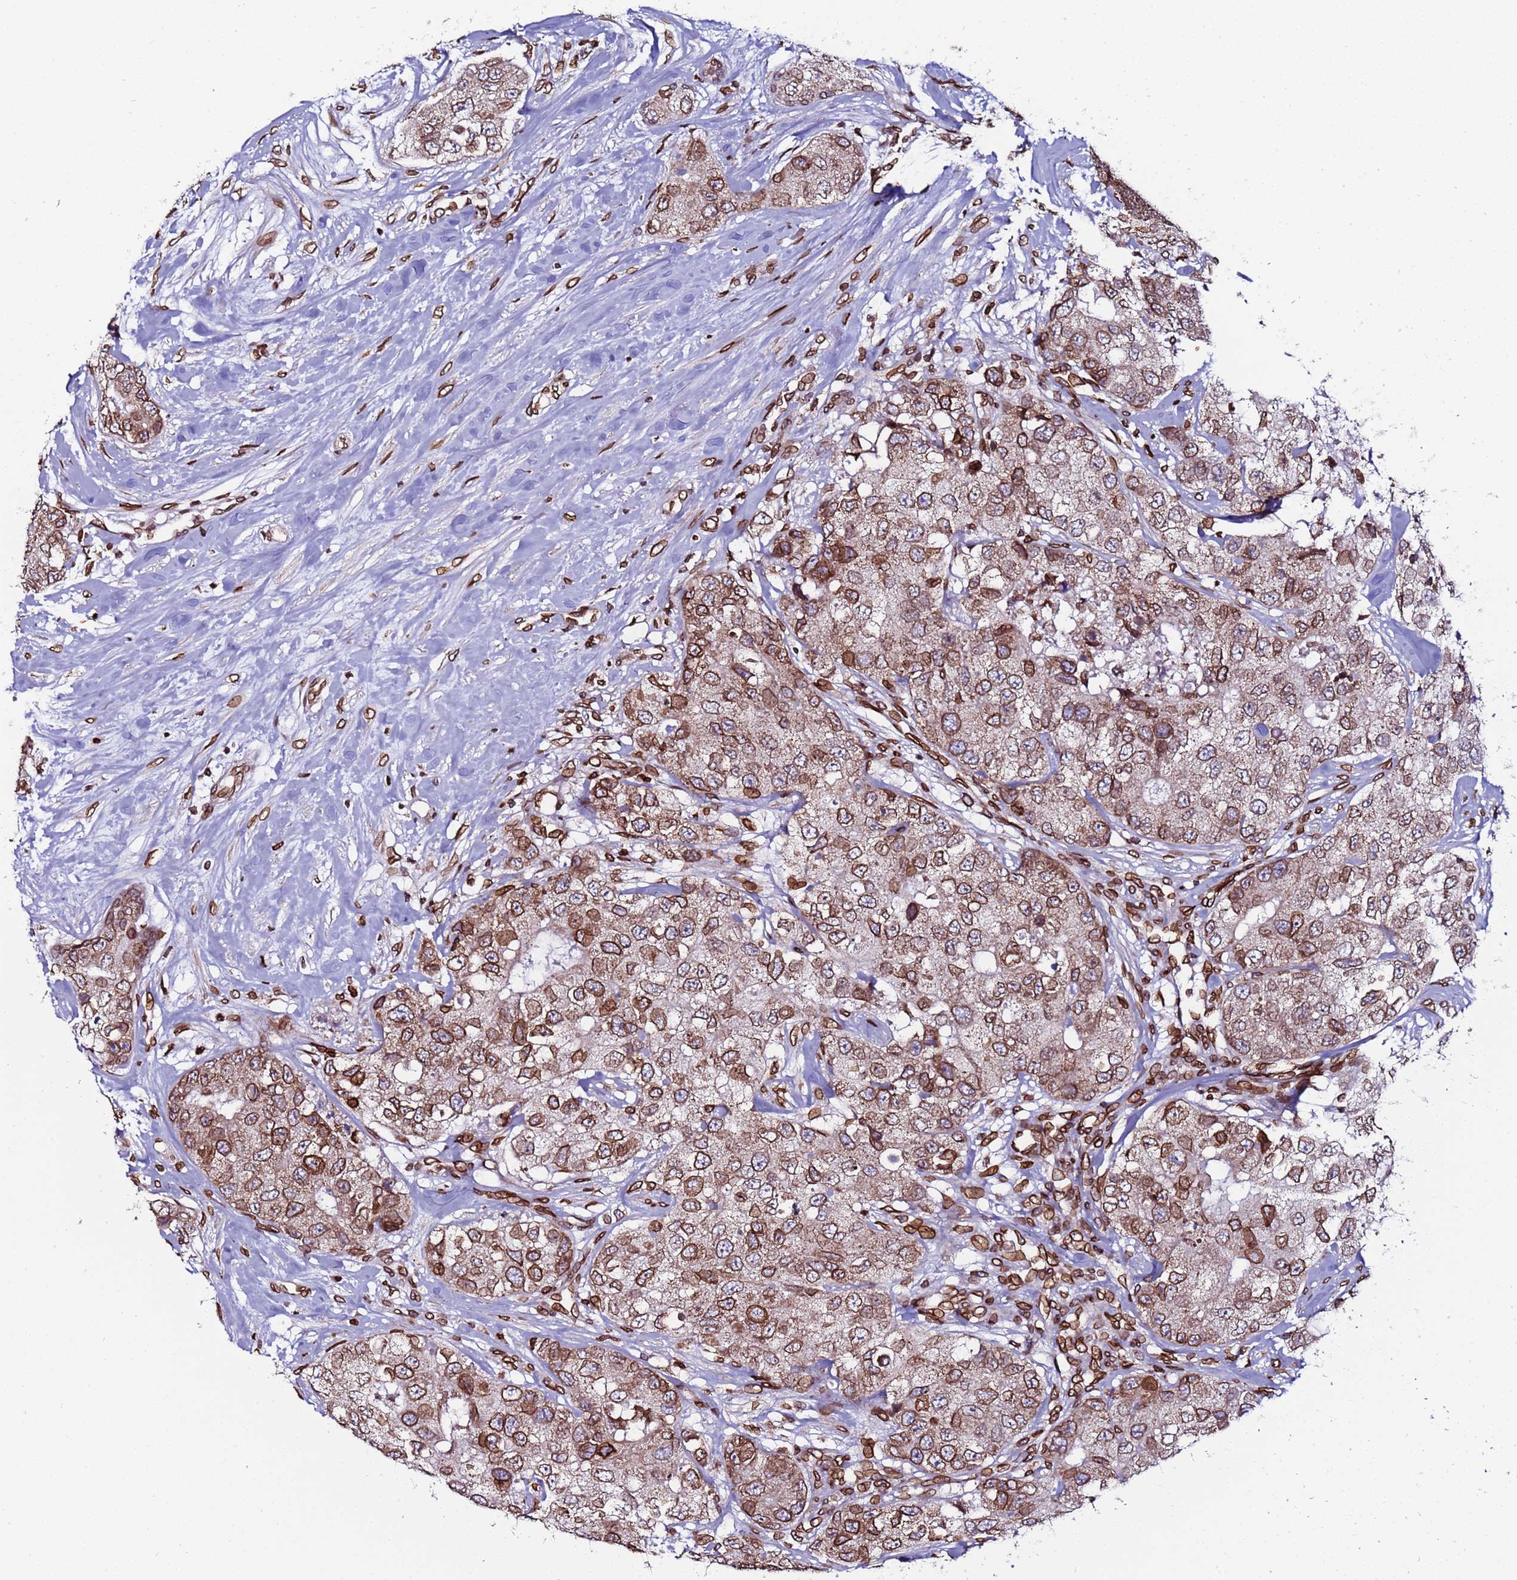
{"staining": {"intensity": "moderate", "quantity": ">75%", "location": "cytoplasmic/membranous,nuclear"}, "tissue": "breast cancer", "cell_type": "Tumor cells", "image_type": "cancer", "snomed": [{"axis": "morphology", "description": "Duct carcinoma"}, {"axis": "topography", "description": "Breast"}], "caption": "Human infiltrating ductal carcinoma (breast) stained for a protein (brown) shows moderate cytoplasmic/membranous and nuclear positive staining in approximately >75% of tumor cells.", "gene": "TOR1AIP1", "patient": {"sex": "female", "age": 62}}